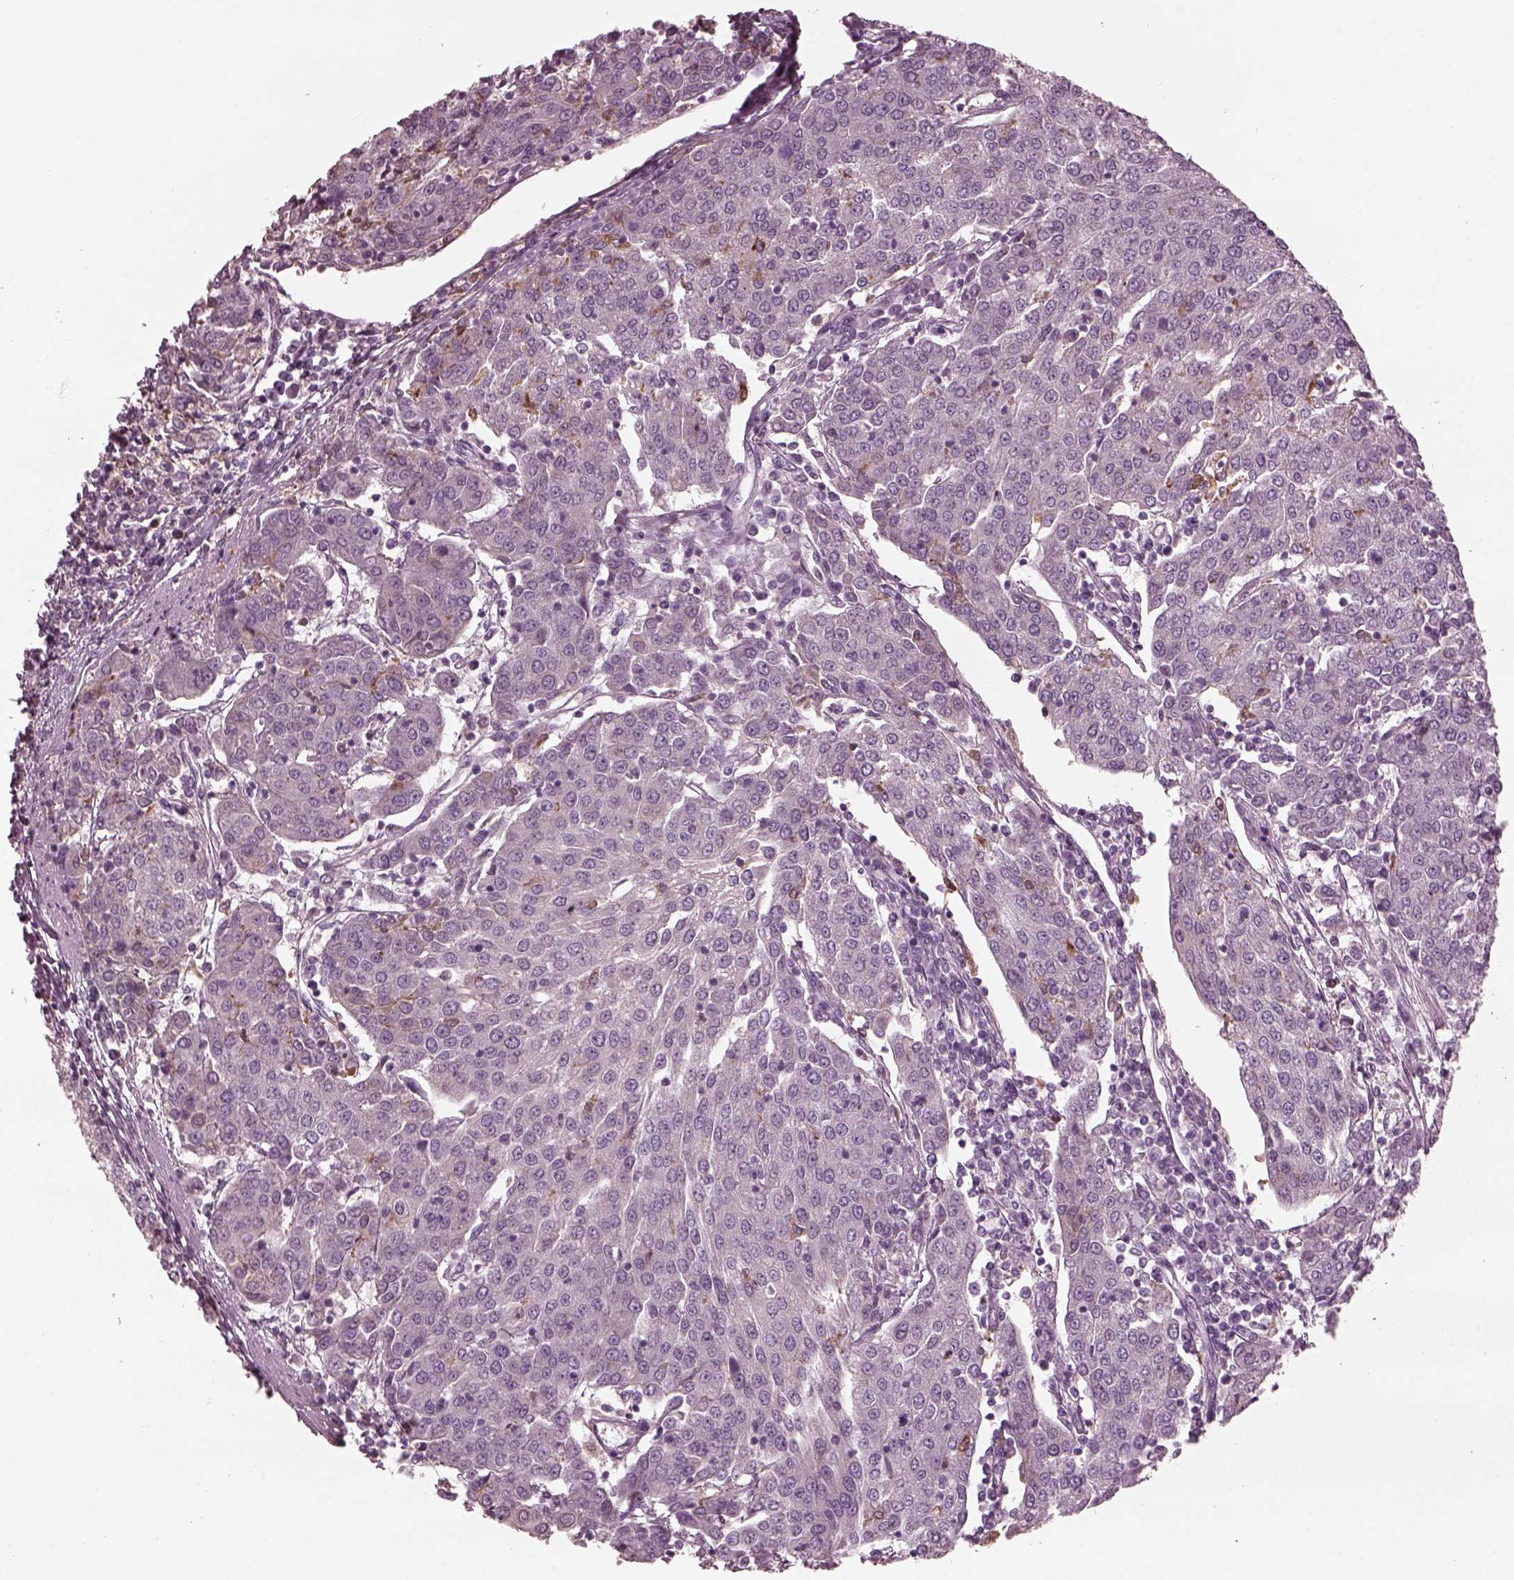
{"staining": {"intensity": "negative", "quantity": "none", "location": "none"}, "tissue": "urothelial cancer", "cell_type": "Tumor cells", "image_type": "cancer", "snomed": [{"axis": "morphology", "description": "Urothelial carcinoma, High grade"}, {"axis": "topography", "description": "Urinary bladder"}], "caption": "Tumor cells are negative for brown protein staining in urothelial carcinoma (high-grade).", "gene": "PSTPIP2", "patient": {"sex": "female", "age": 85}}